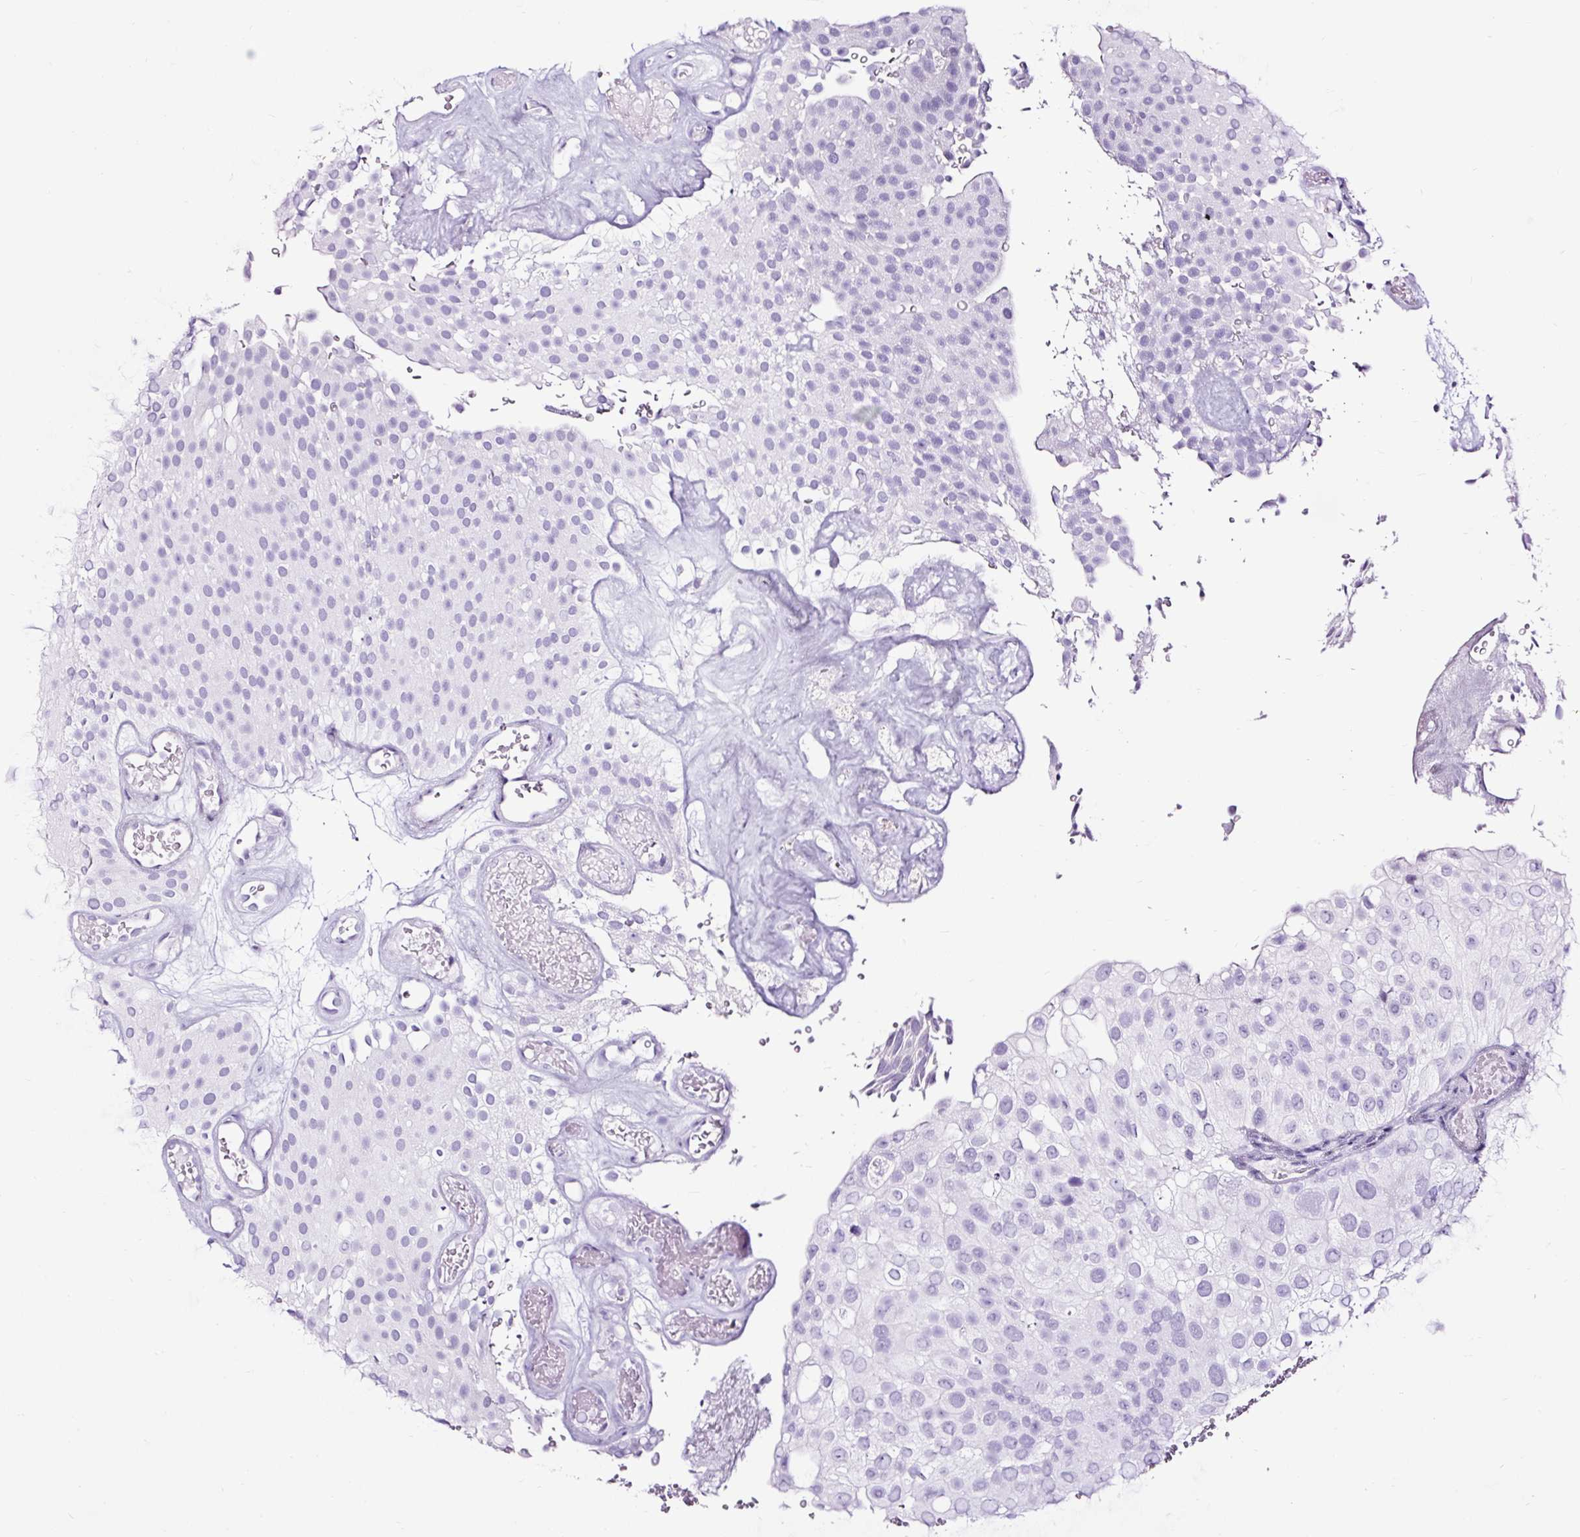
{"staining": {"intensity": "negative", "quantity": "none", "location": "none"}, "tissue": "urothelial cancer", "cell_type": "Tumor cells", "image_type": "cancer", "snomed": [{"axis": "morphology", "description": "Urothelial carcinoma, Low grade"}, {"axis": "topography", "description": "Urinary bladder"}], "caption": "High magnification brightfield microscopy of urothelial cancer stained with DAB (3,3'-diaminobenzidine) (brown) and counterstained with hematoxylin (blue): tumor cells show no significant staining.", "gene": "NPHS2", "patient": {"sex": "male", "age": 78}}